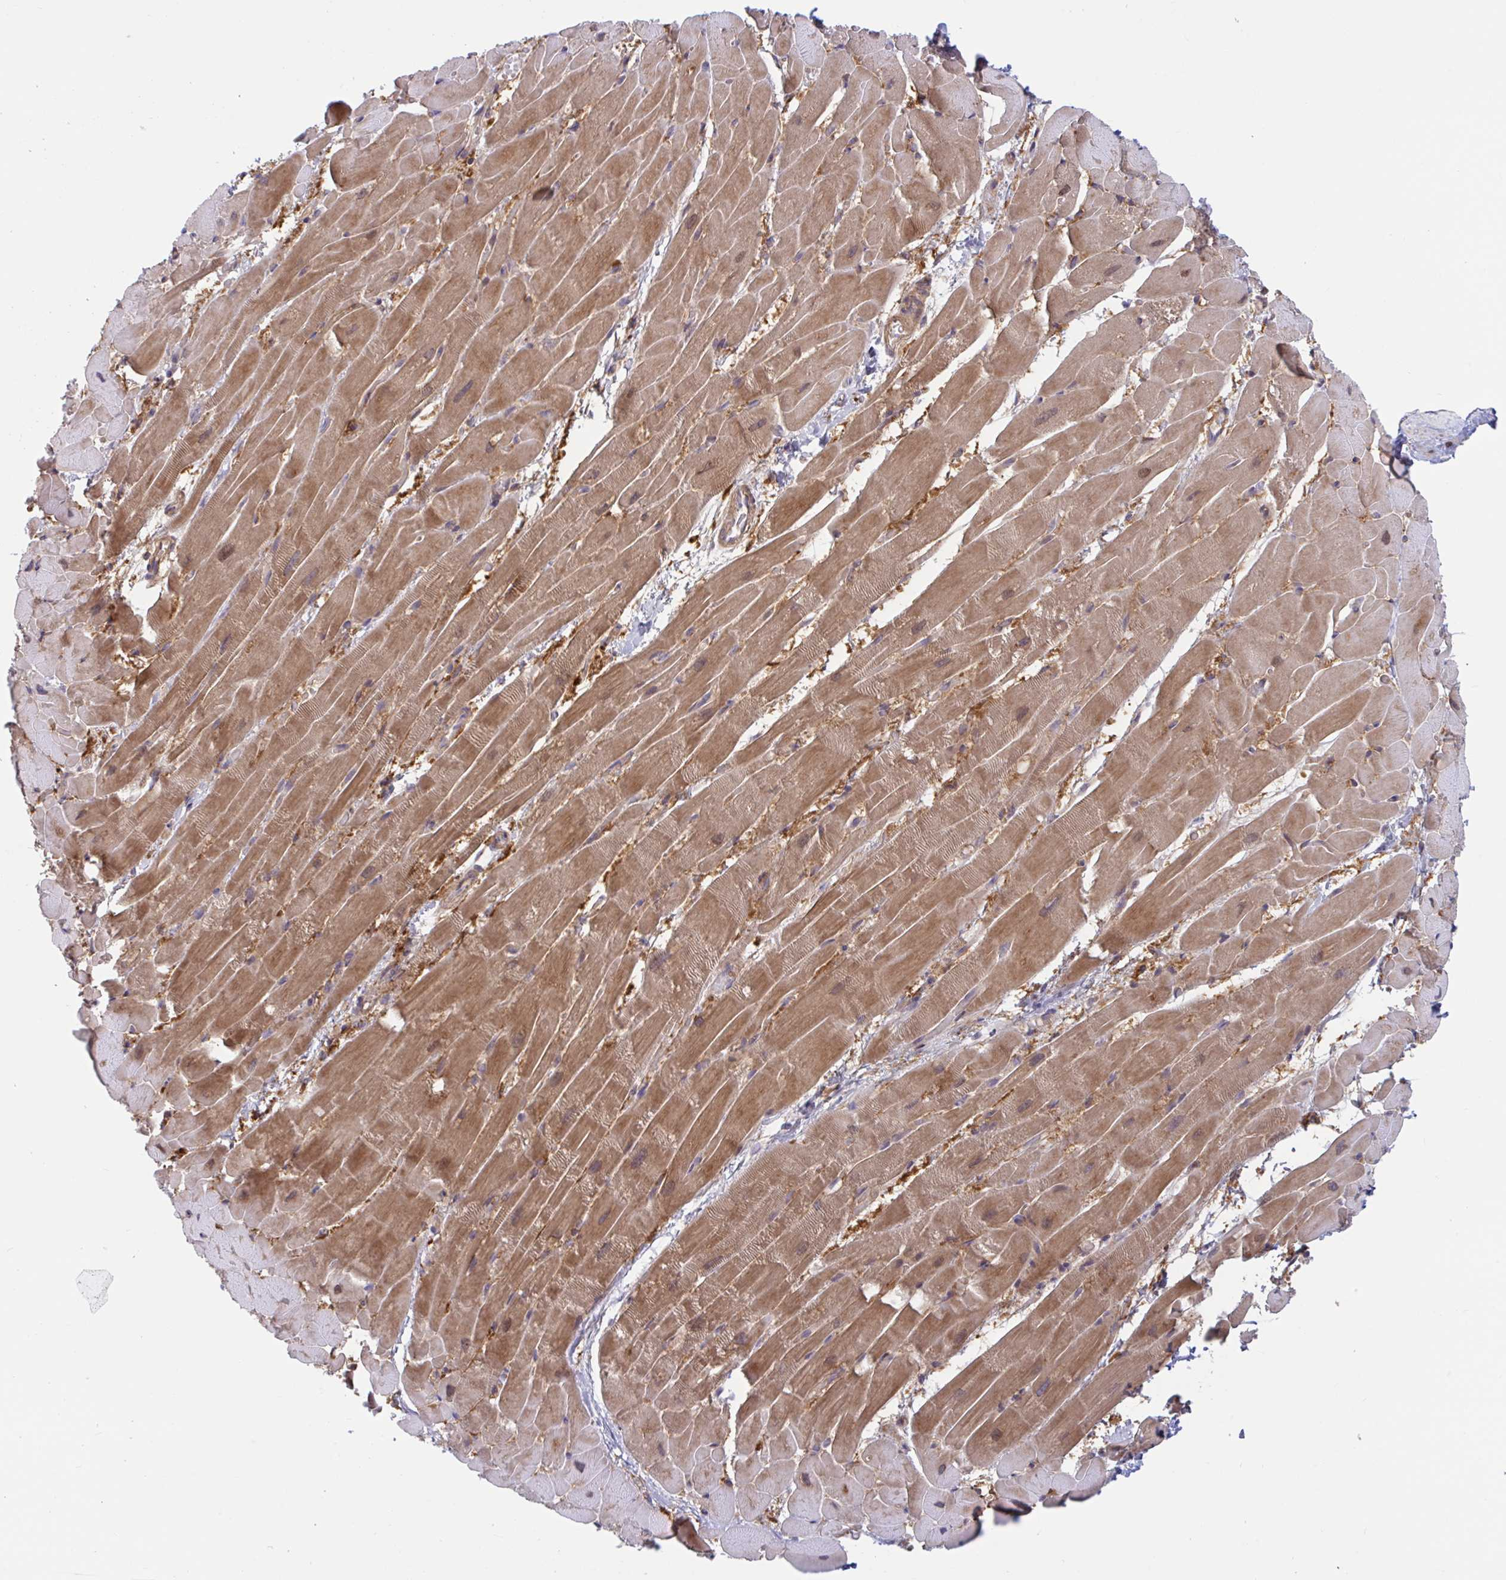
{"staining": {"intensity": "moderate", "quantity": ">75%", "location": "cytoplasmic/membranous"}, "tissue": "heart muscle", "cell_type": "Cardiomyocytes", "image_type": "normal", "snomed": [{"axis": "morphology", "description": "Normal tissue, NOS"}, {"axis": "topography", "description": "Heart"}], "caption": "An image of heart muscle stained for a protein reveals moderate cytoplasmic/membranous brown staining in cardiomyocytes.", "gene": "LMNTD2", "patient": {"sex": "male", "age": 37}}